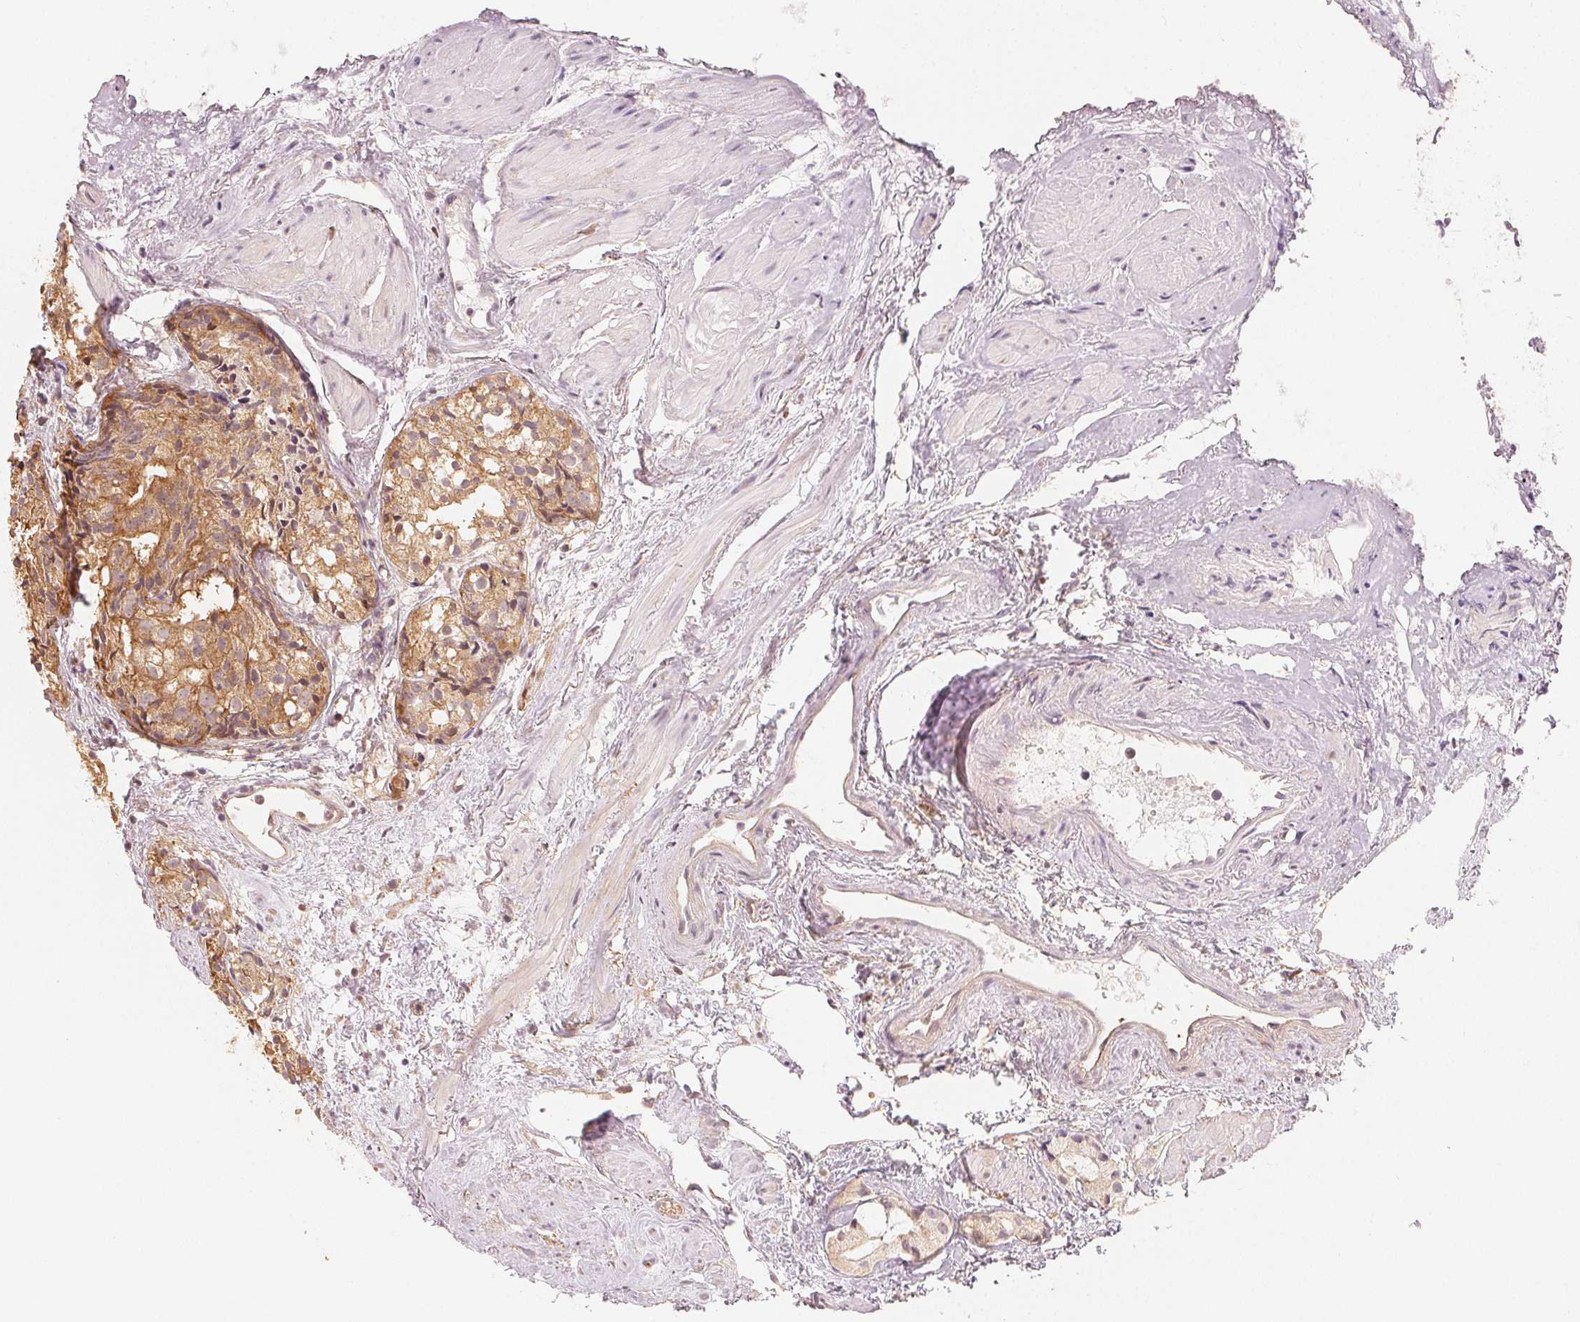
{"staining": {"intensity": "weak", "quantity": ">75%", "location": "cytoplasmic/membranous"}, "tissue": "prostate cancer", "cell_type": "Tumor cells", "image_type": "cancer", "snomed": [{"axis": "morphology", "description": "Adenocarcinoma, High grade"}, {"axis": "topography", "description": "Prostate"}], "caption": "Immunohistochemistry (IHC) of prostate cancer (adenocarcinoma (high-grade)) exhibits low levels of weak cytoplasmic/membranous staining in approximately >75% of tumor cells. (DAB (3,3'-diaminobenzidine) IHC with brightfield microscopy, high magnification).", "gene": "PRKN", "patient": {"sex": "male", "age": 85}}